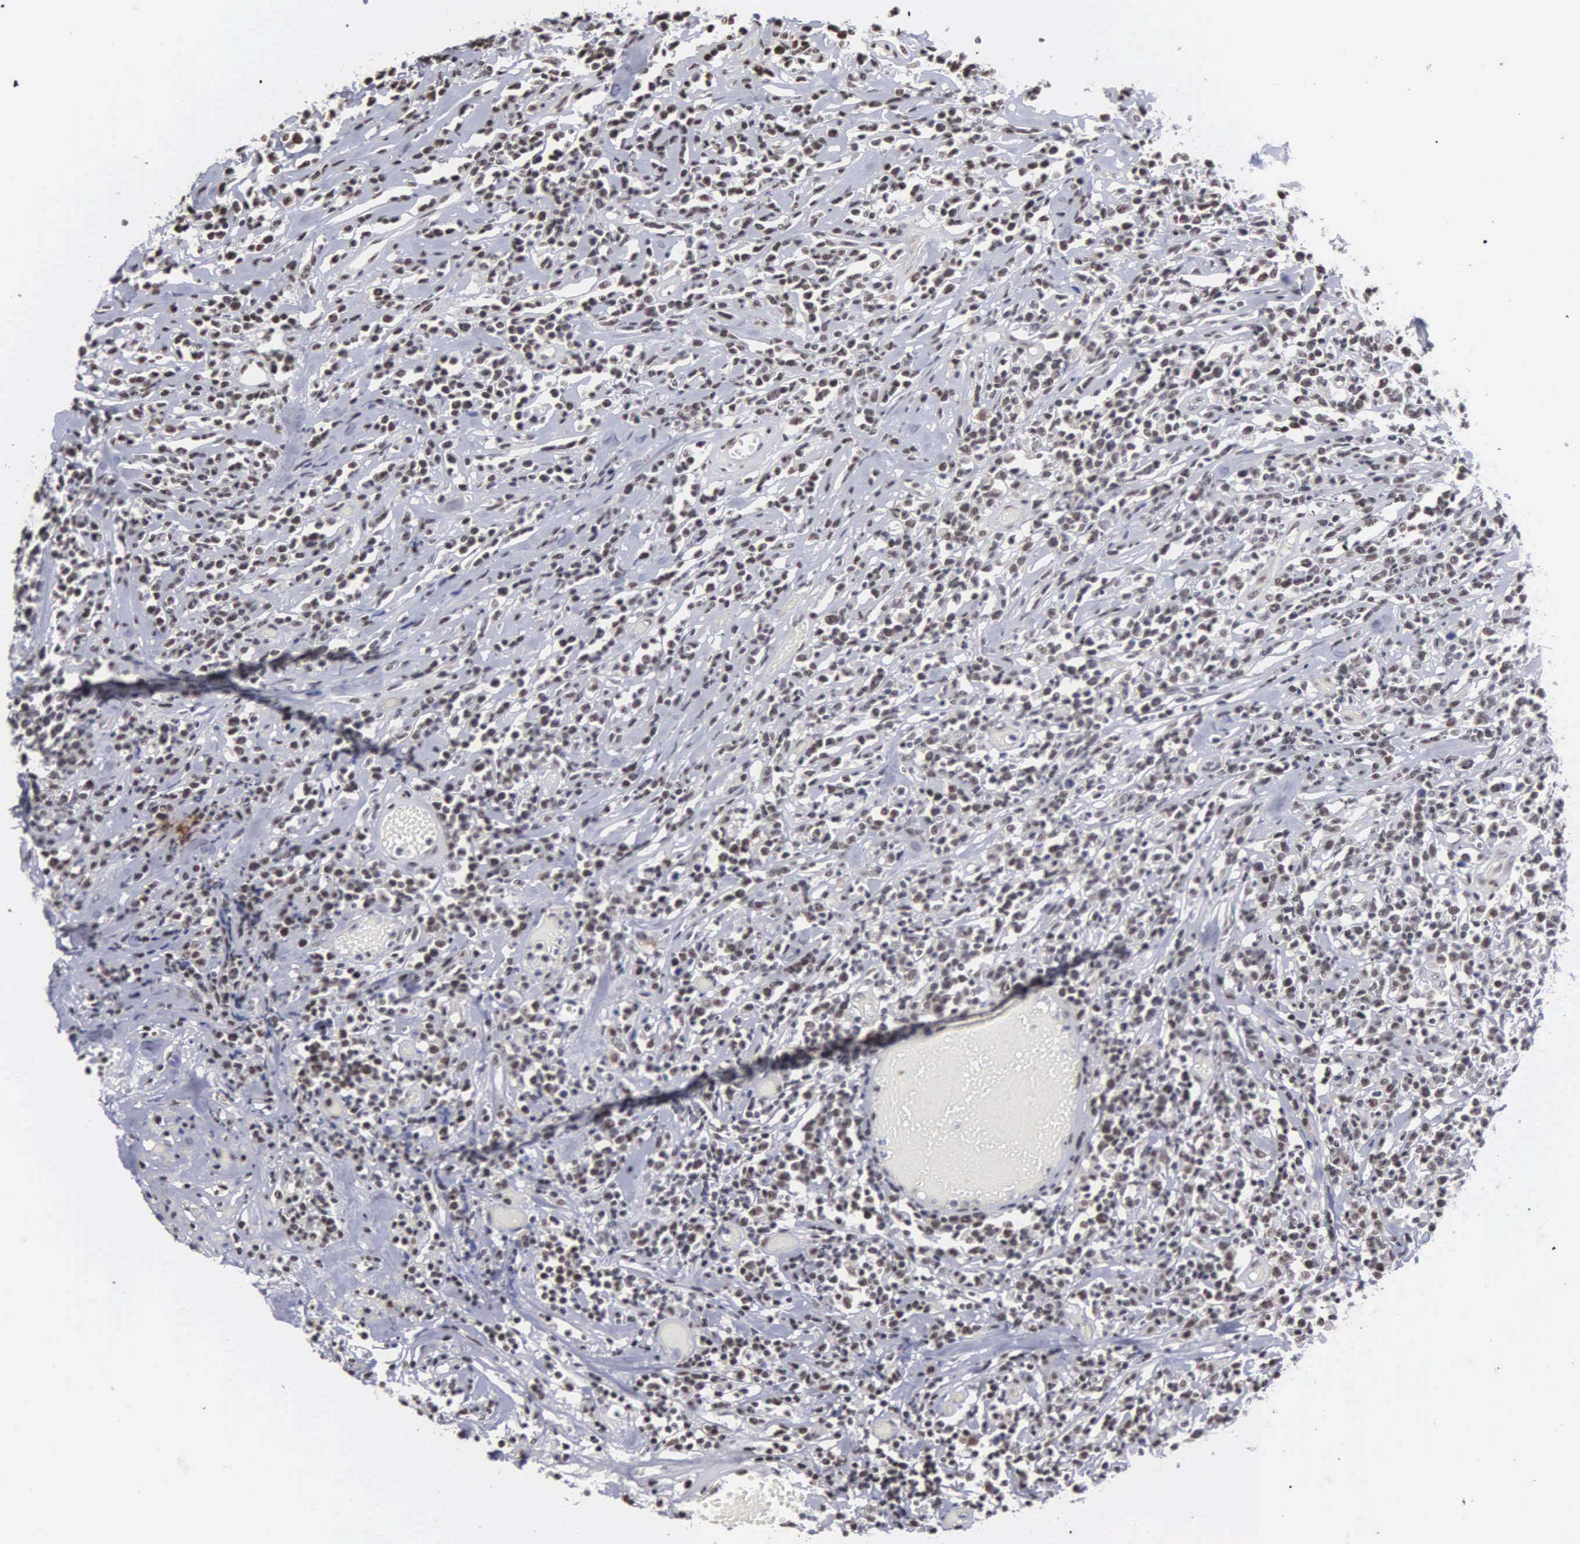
{"staining": {"intensity": "weak", "quantity": "25%-75%", "location": "nuclear"}, "tissue": "lymphoma", "cell_type": "Tumor cells", "image_type": "cancer", "snomed": [{"axis": "morphology", "description": "Malignant lymphoma, non-Hodgkin's type, High grade"}, {"axis": "topography", "description": "Colon"}], "caption": "Human lymphoma stained with a brown dye reveals weak nuclear positive expression in about 25%-75% of tumor cells.", "gene": "KIAA0586", "patient": {"sex": "male", "age": 82}}